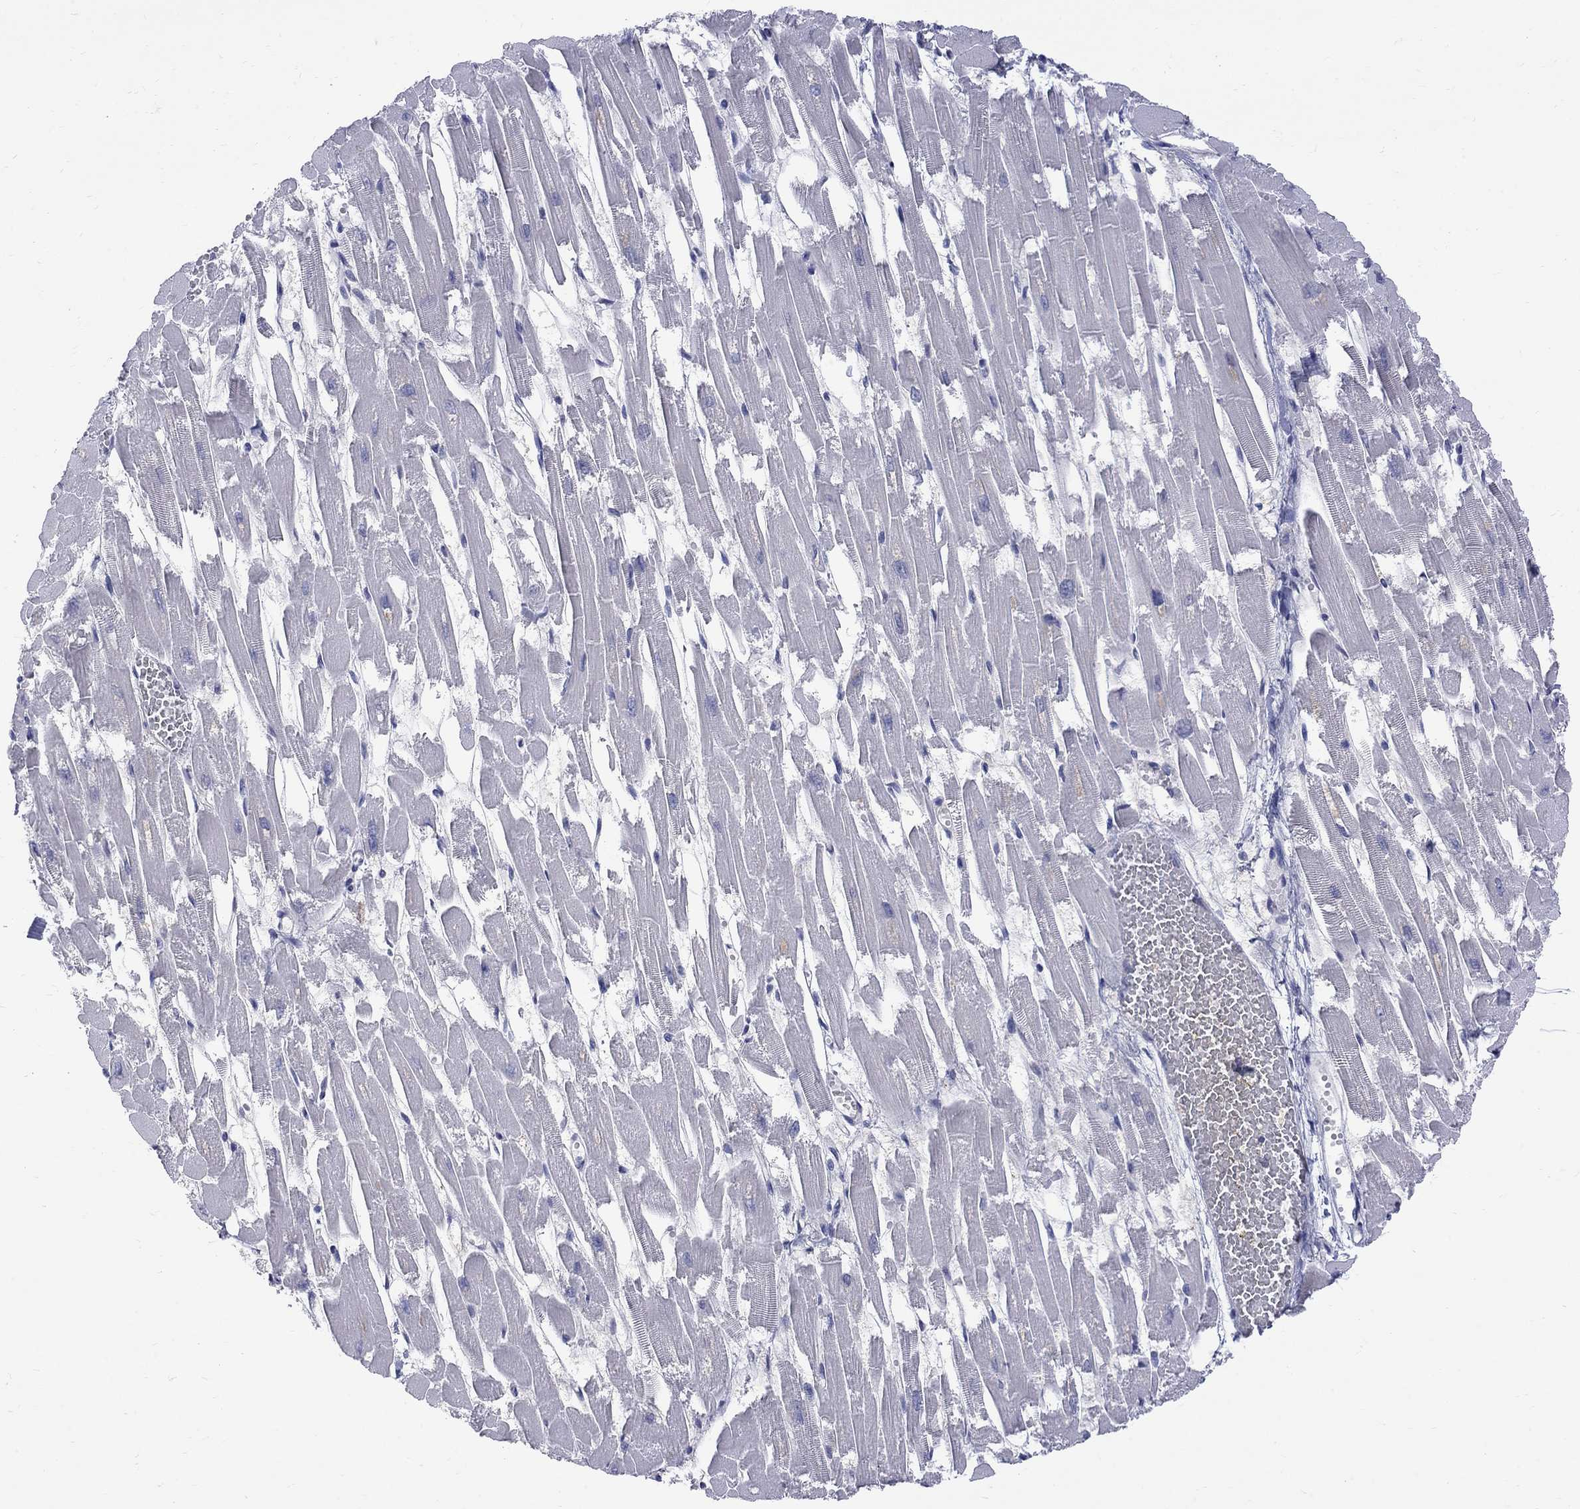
{"staining": {"intensity": "negative", "quantity": "none", "location": "none"}, "tissue": "heart muscle", "cell_type": "Cardiomyocytes", "image_type": "normal", "snomed": [{"axis": "morphology", "description": "Normal tissue, NOS"}, {"axis": "topography", "description": "Heart"}], "caption": "Immunohistochemistry photomicrograph of normal human heart muscle stained for a protein (brown), which reveals no staining in cardiomyocytes.", "gene": "HKDC1", "patient": {"sex": "female", "age": 52}}